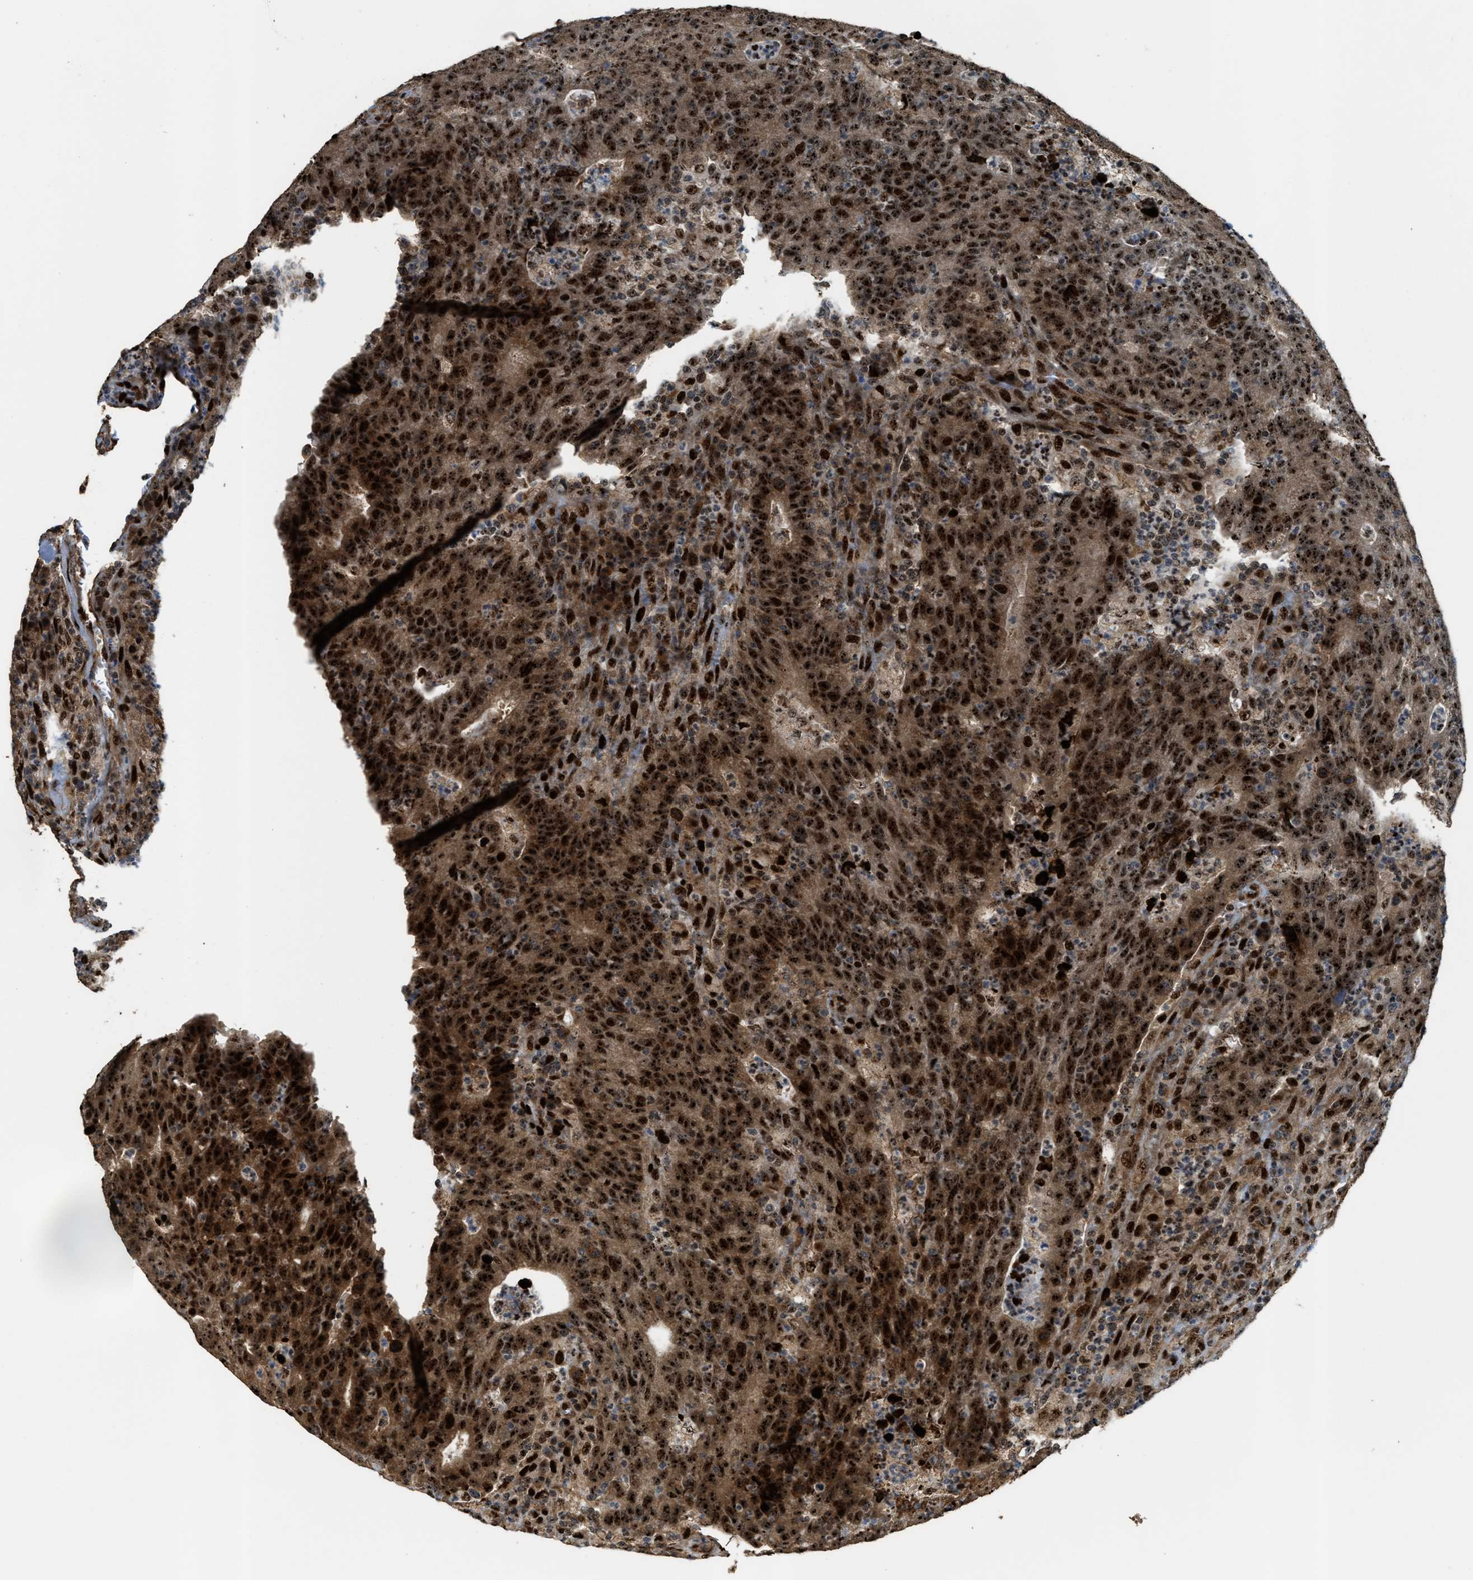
{"staining": {"intensity": "strong", "quantity": ">75%", "location": "cytoplasmic/membranous,nuclear"}, "tissue": "colorectal cancer", "cell_type": "Tumor cells", "image_type": "cancer", "snomed": [{"axis": "morphology", "description": "Adenocarcinoma, NOS"}, {"axis": "topography", "description": "Colon"}], "caption": "IHC photomicrograph of neoplastic tissue: human adenocarcinoma (colorectal) stained using IHC displays high levels of strong protein expression localized specifically in the cytoplasmic/membranous and nuclear of tumor cells, appearing as a cytoplasmic/membranous and nuclear brown color.", "gene": "ZNF687", "patient": {"sex": "female", "age": 75}}